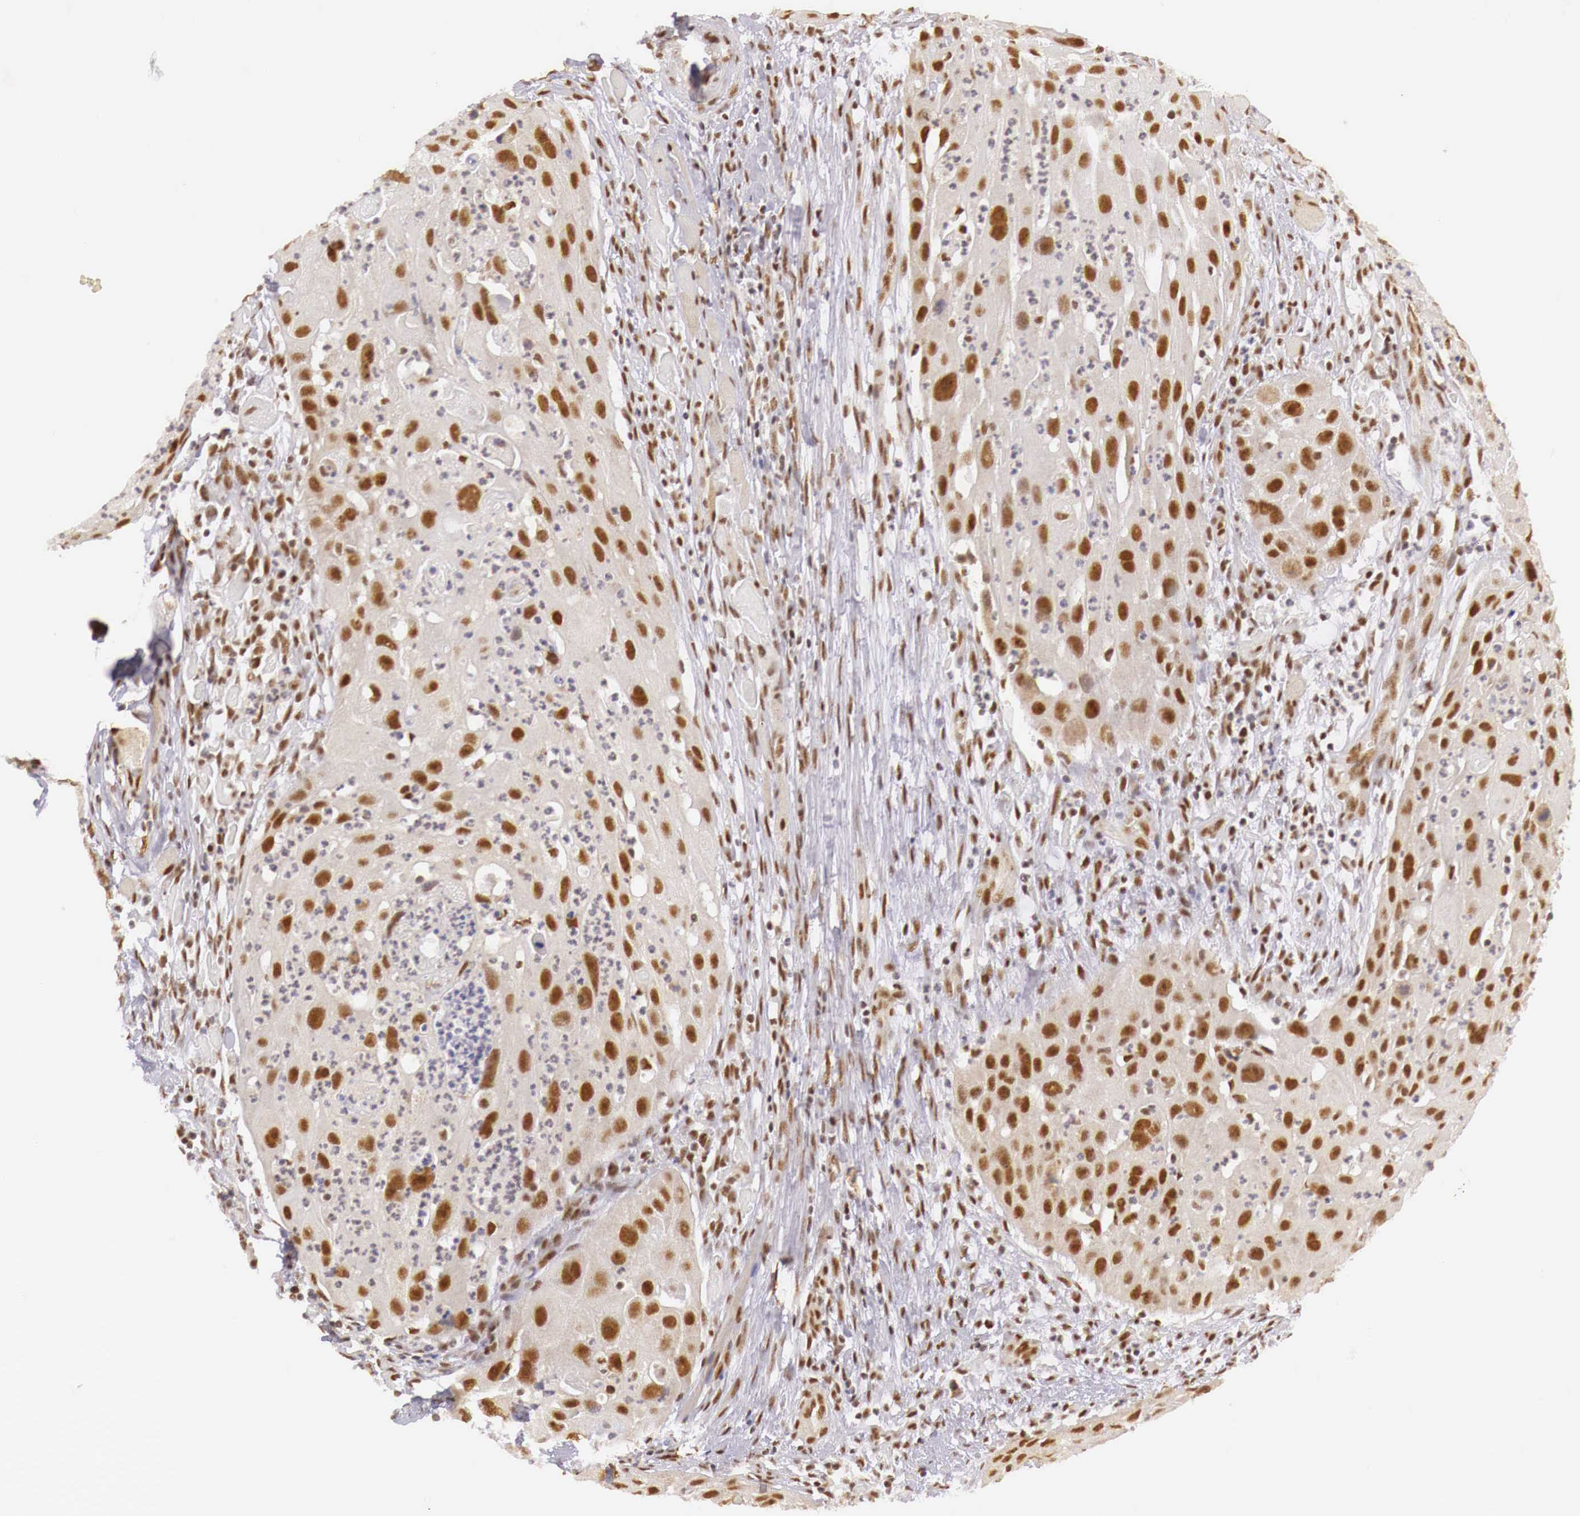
{"staining": {"intensity": "moderate", "quantity": ">75%", "location": "cytoplasmic/membranous,nuclear"}, "tissue": "head and neck cancer", "cell_type": "Tumor cells", "image_type": "cancer", "snomed": [{"axis": "morphology", "description": "Squamous cell carcinoma, NOS"}, {"axis": "topography", "description": "Head-Neck"}], "caption": "A medium amount of moderate cytoplasmic/membranous and nuclear positivity is identified in approximately >75% of tumor cells in head and neck squamous cell carcinoma tissue.", "gene": "GPKOW", "patient": {"sex": "male", "age": 64}}